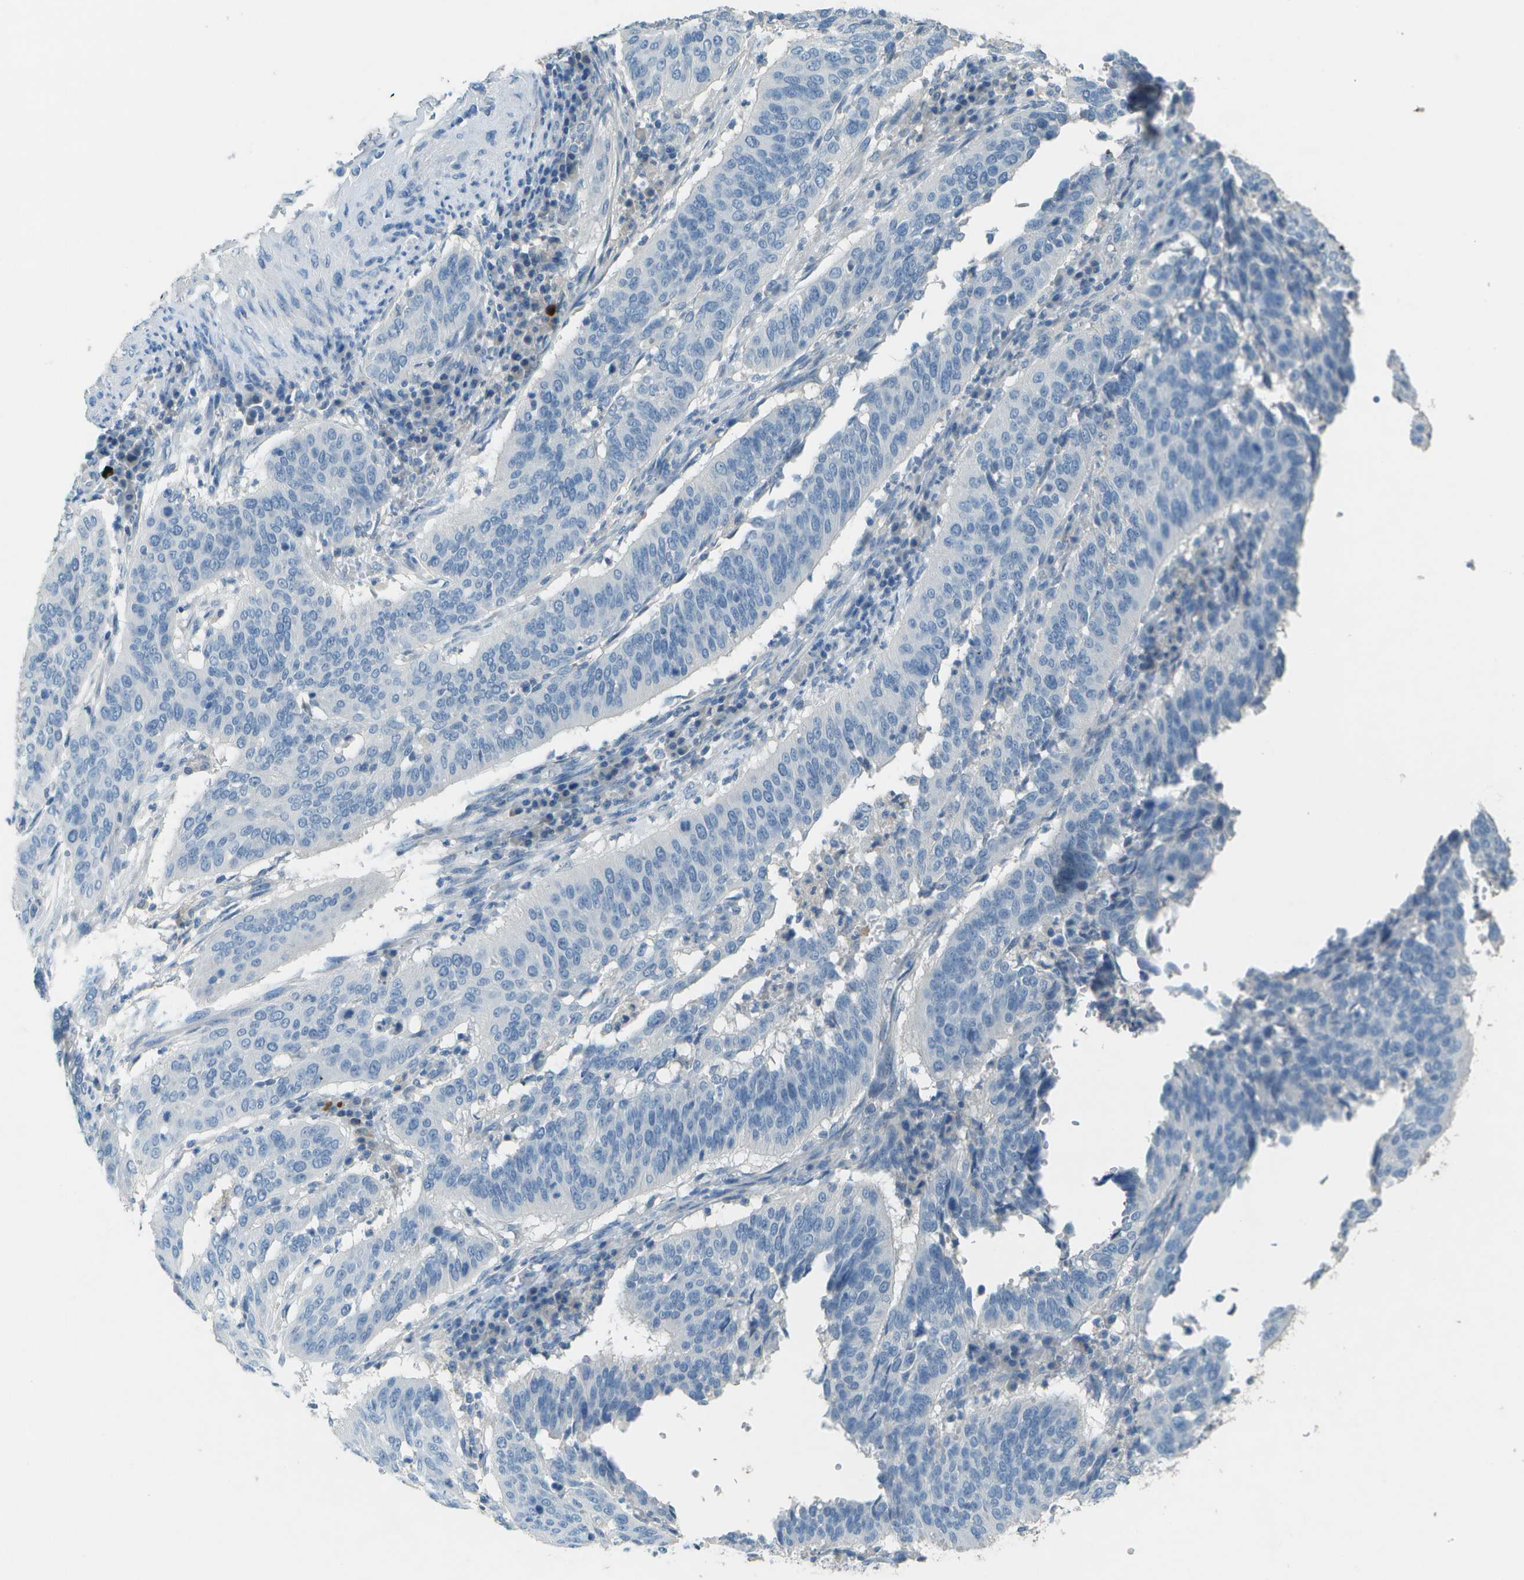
{"staining": {"intensity": "negative", "quantity": "none", "location": "none"}, "tissue": "cervical cancer", "cell_type": "Tumor cells", "image_type": "cancer", "snomed": [{"axis": "morphology", "description": "Normal tissue, NOS"}, {"axis": "morphology", "description": "Squamous cell carcinoma, NOS"}, {"axis": "topography", "description": "Cervix"}], "caption": "Cervical squamous cell carcinoma was stained to show a protein in brown. There is no significant staining in tumor cells.", "gene": "LGI2", "patient": {"sex": "female", "age": 39}}